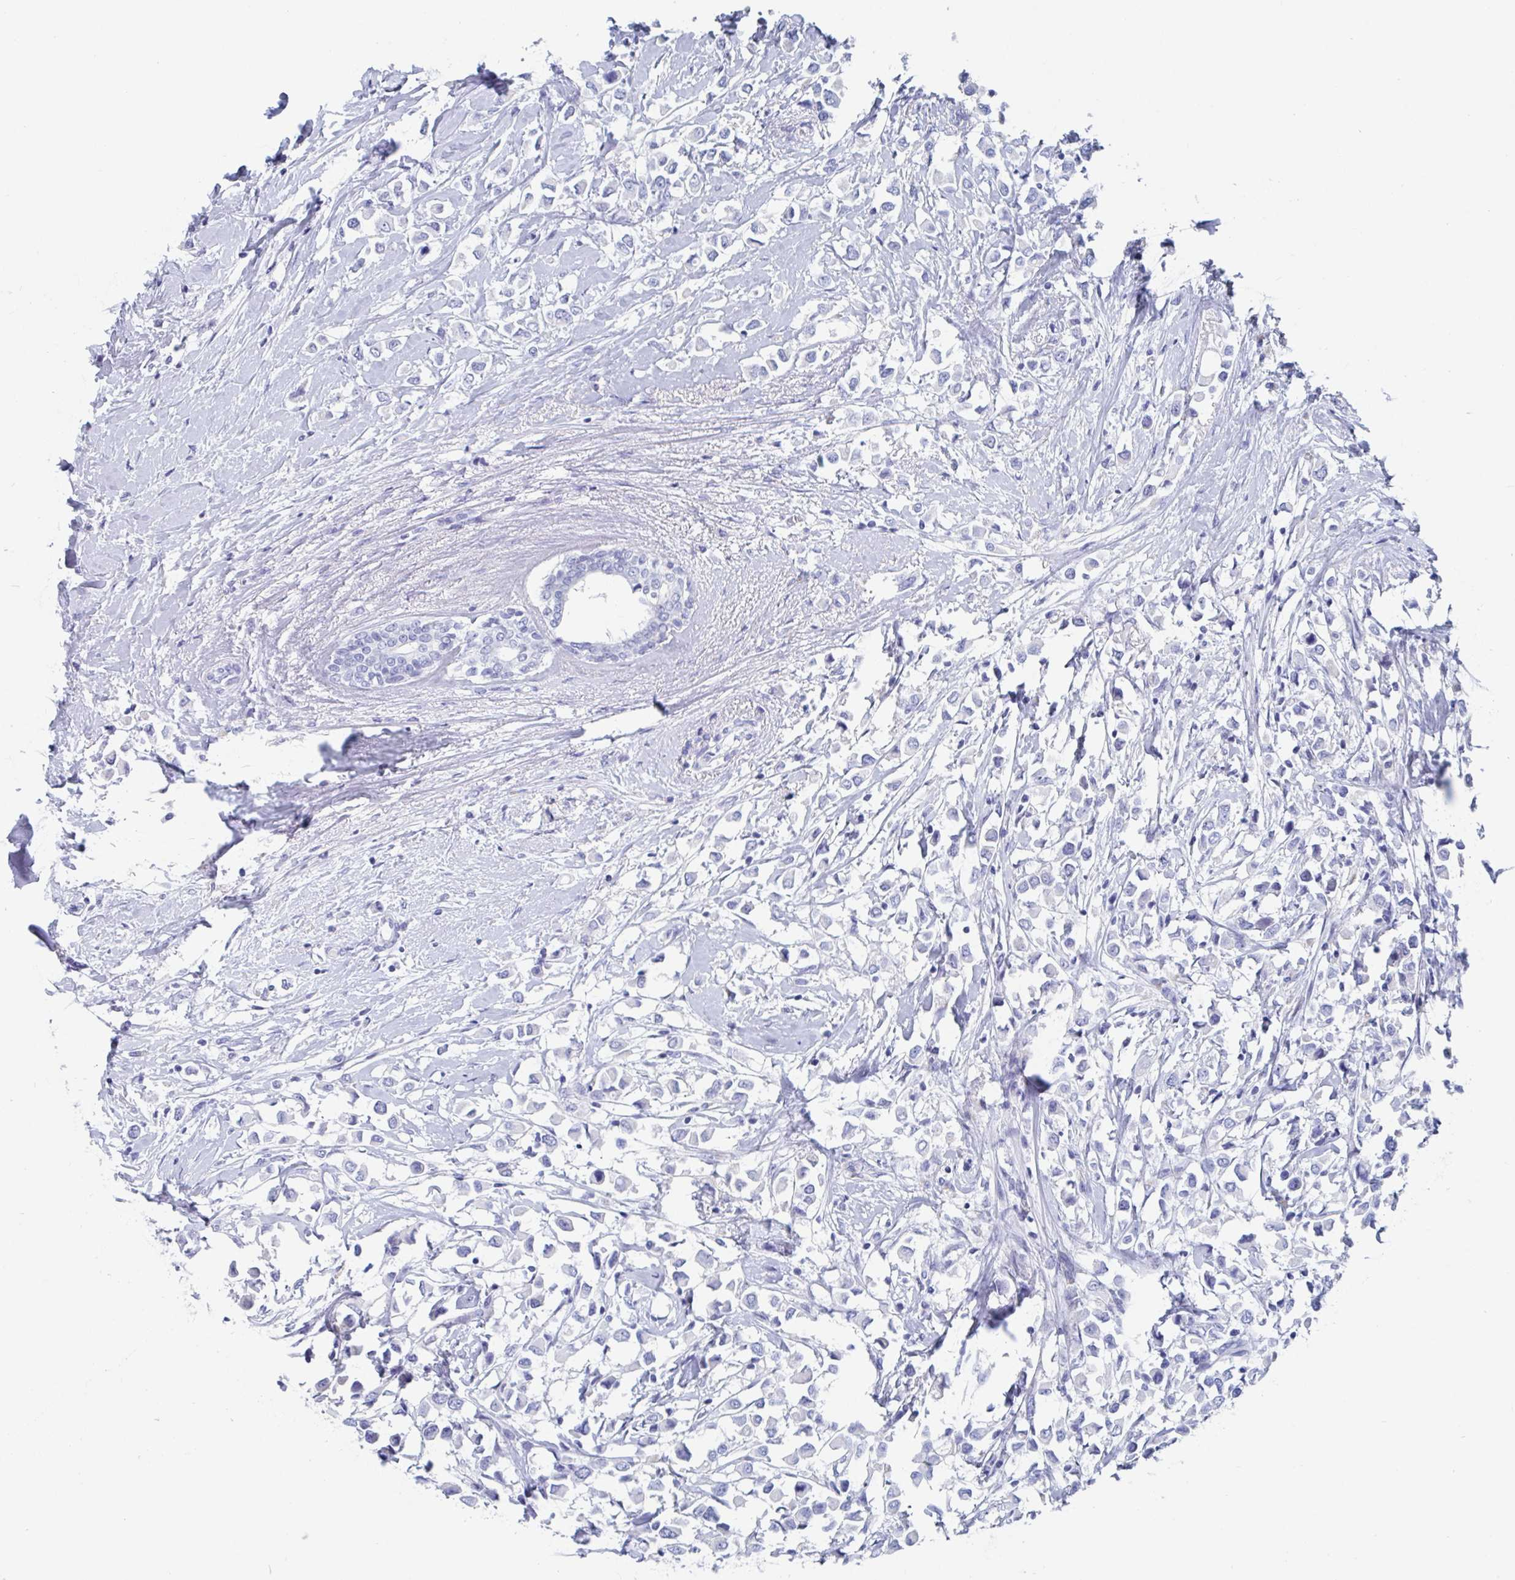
{"staining": {"intensity": "negative", "quantity": "none", "location": "none"}, "tissue": "breast cancer", "cell_type": "Tumor cells", "image_type": "cancer", "snomed": [{"axis": "morphology", "description": "Duct carcinoma"}, {"axis": "topography", "description": "Breast"}], "caption": "There is no significant staining in tumor cells of breast cancer (infiltrating ductal carcinoma).", "gene": "NT5C3B", "patient": {"sex": "female", "age": 61}}